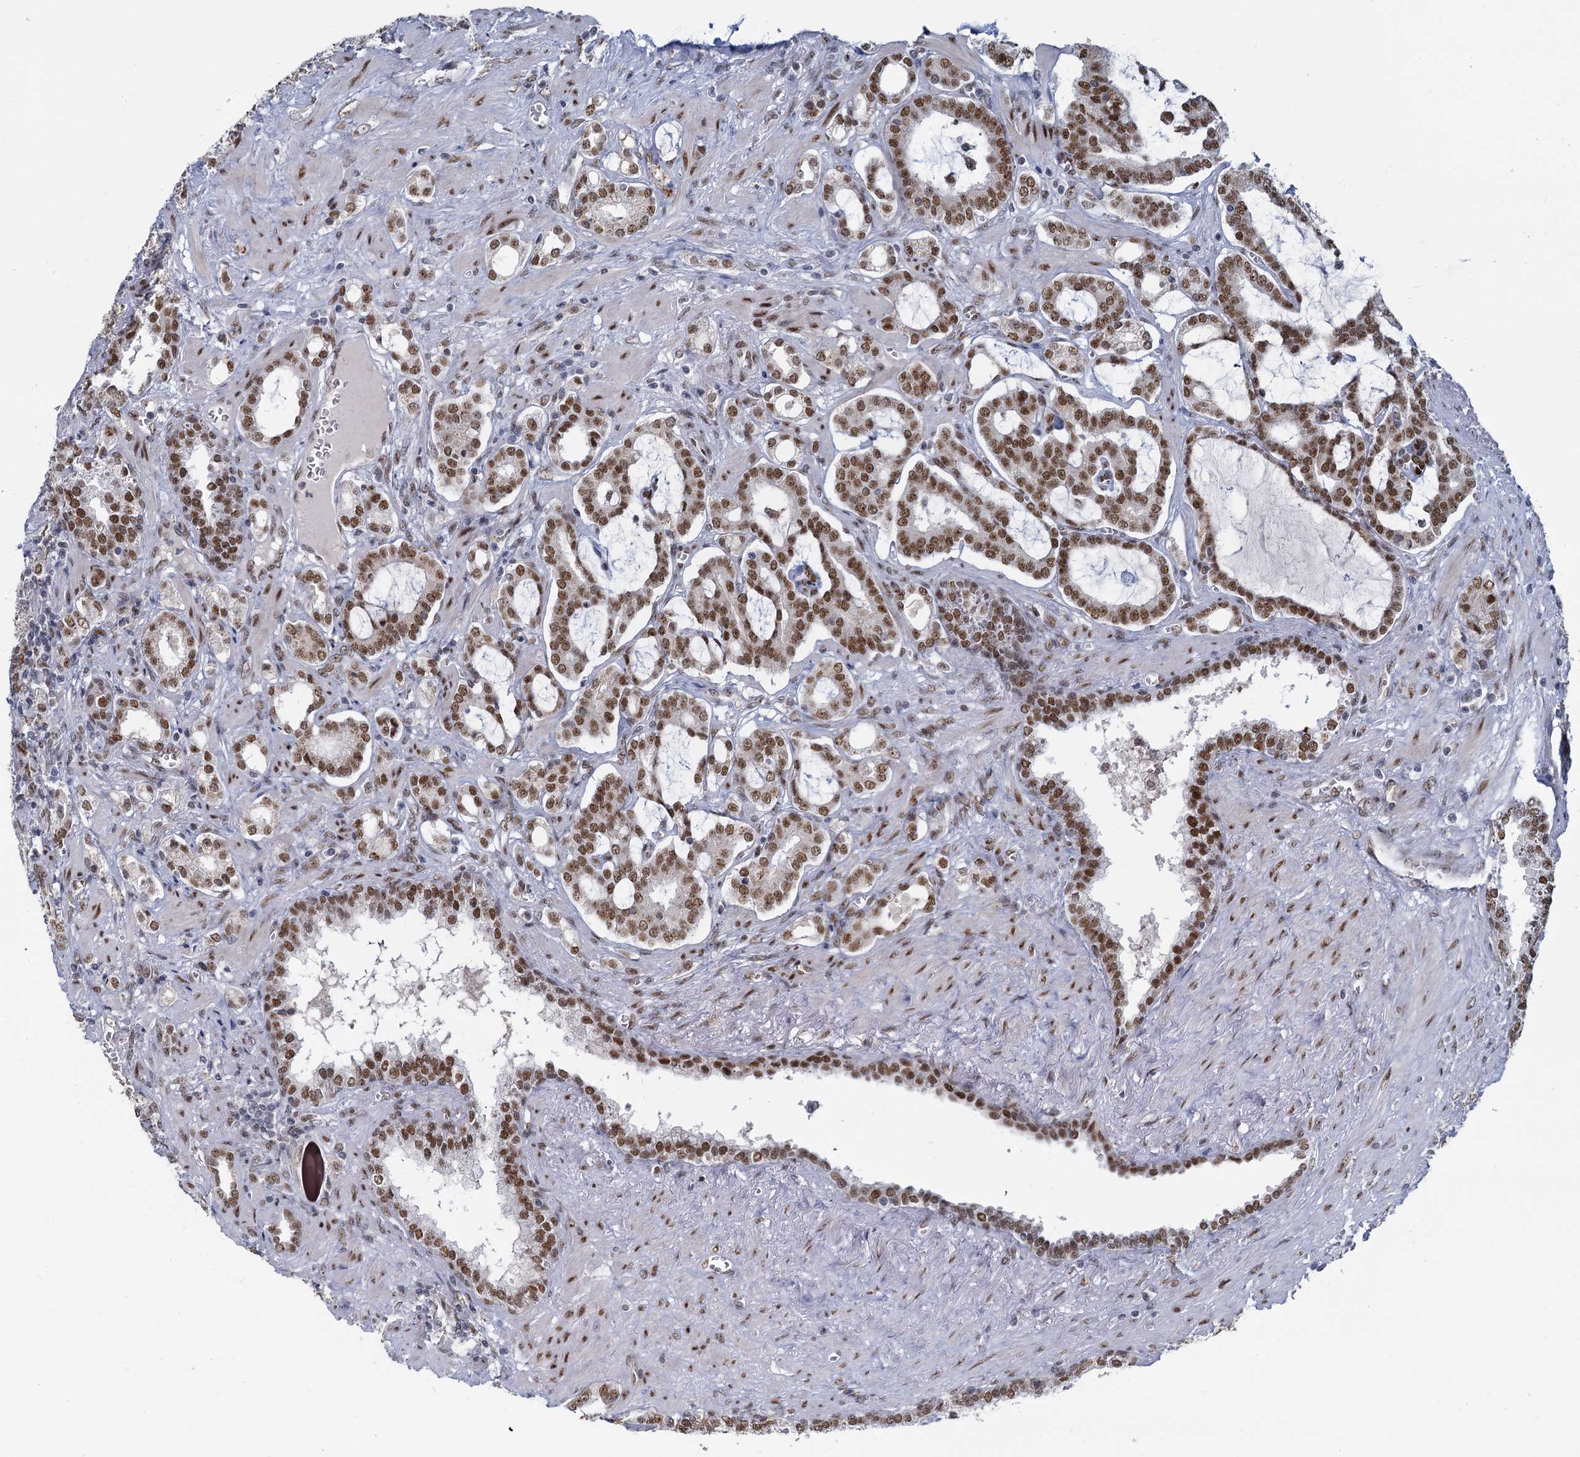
{"staining": {"intensity": "moderate", "quantity": ">75%", "location": "nuclear"}, "tissue": "prostate cancer", "cell_type": "Tumor cells", "image_type": "cancer", "snomed": [{"axis": "morphology", "description": "Adenocarcinoma, High grade"}, {"axis": "topography", "description": "Prostate and seminal vesicle, NOS"}], "caption": "IHC micrograph of human prostate high-grade adenocarcinoma stained for a protein (brown), which displays medium levels of moderate nuclear positivity in about >75% of tumor cells.", "gene": "RPRD1A", "patient": {"sex": "male", "age": 67}}